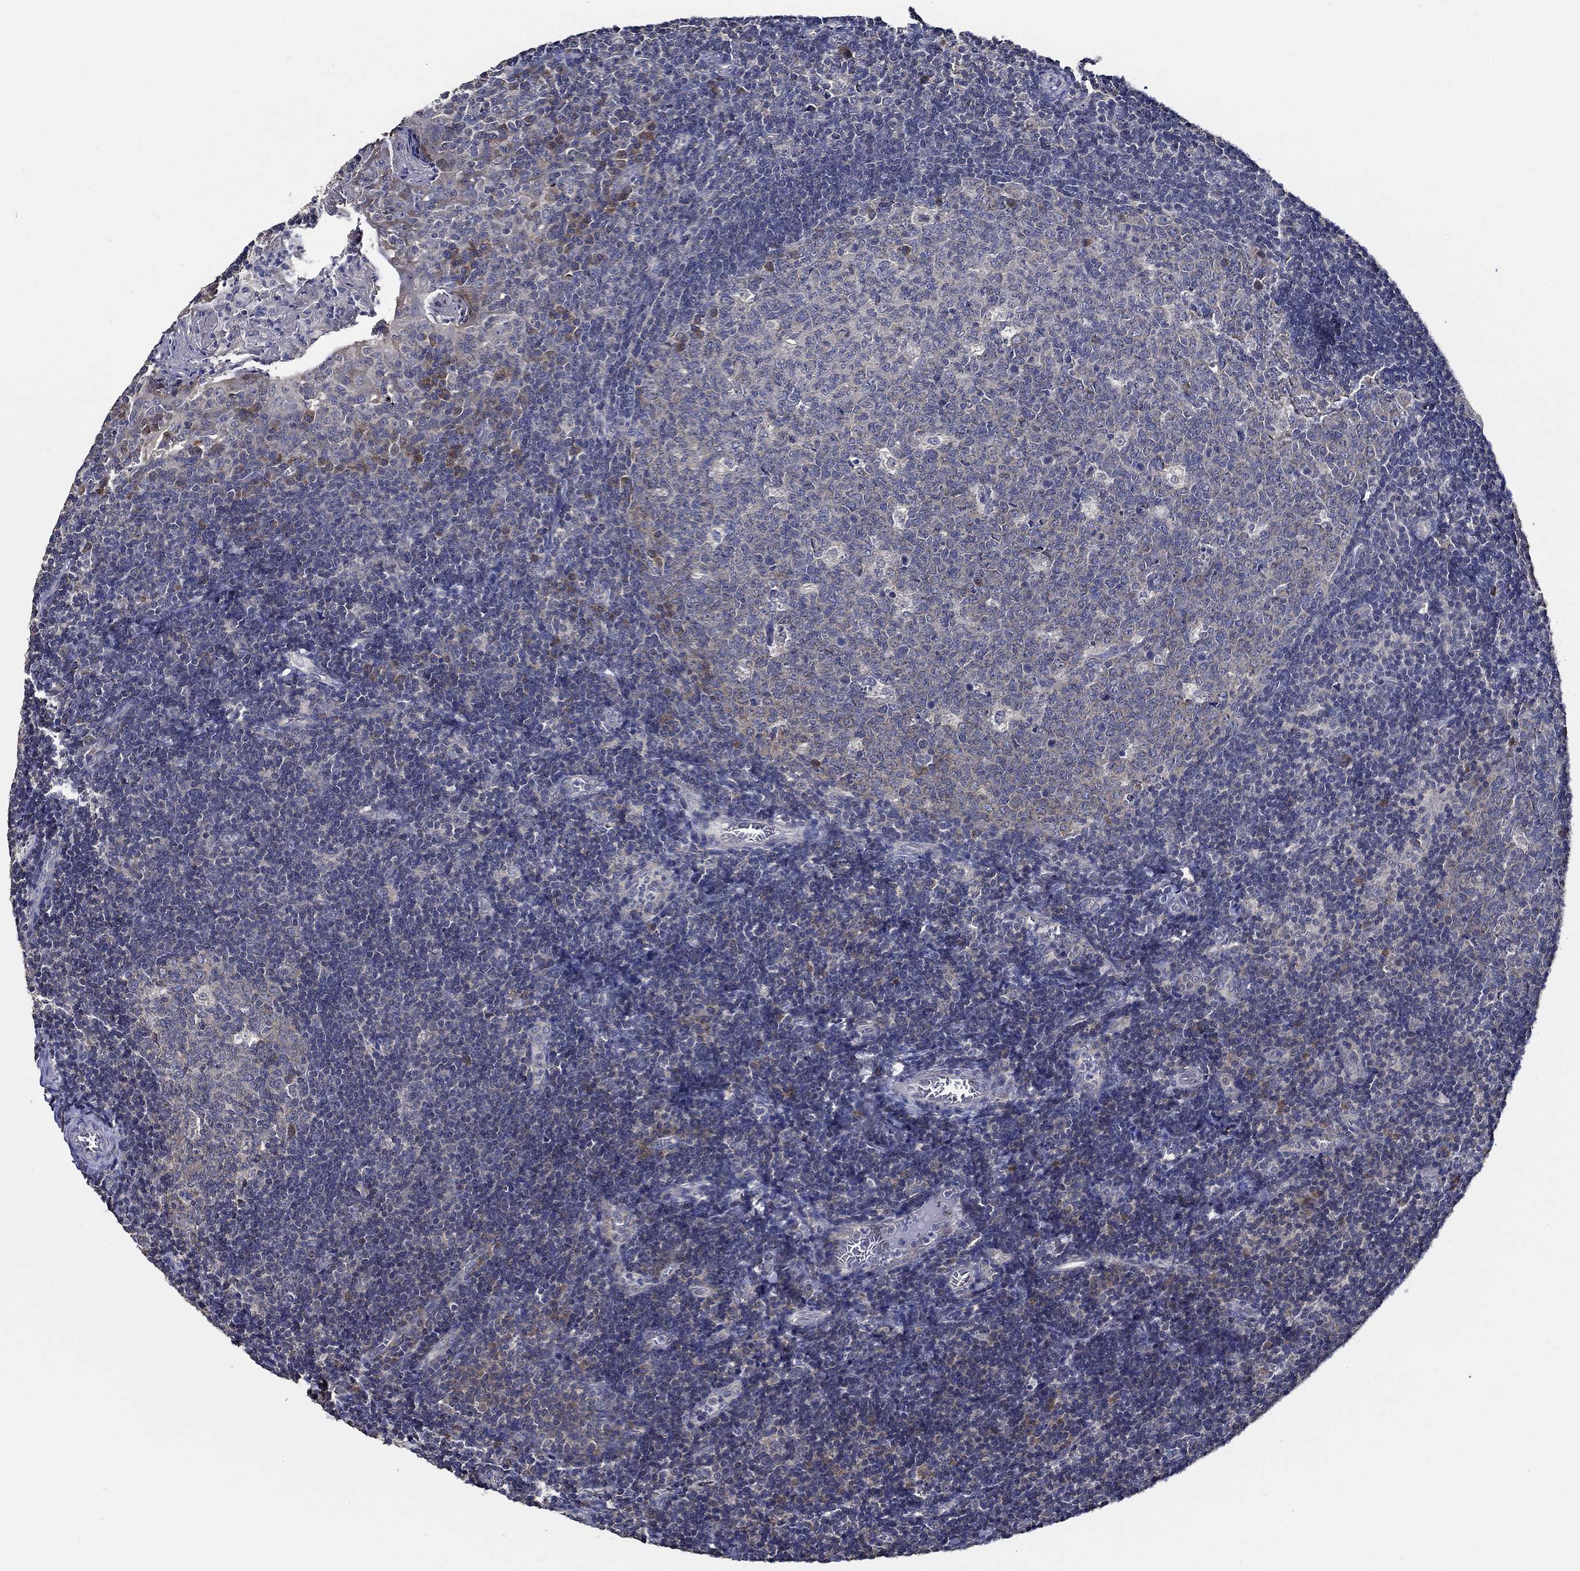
{"staining": {"intensity": "moderate", "quantity": "<25%", "location": "cytoplasmic/membranous"}, "tissue": "tonsil", "cell_type": "Germinal center cells", "image_type": "normal", "snomed": [{"axis": "morphology", "description": "Normal tissue, NOS"}, {"axis": "topography", "description": "Tonsil"}], "caption": "The image reveals staining of benign tonsil, revealing moderate cytoplasmic/membranous protein expression (brown color) within germinal center cells. The staining was performed using DAB (3,3'-diaminobenzidine), with brown indicating positive protein expression. Nuclei are stained blue with hematoxylin.", "gene": "WDR53", "patient": {"sex": "female", "age": 13}}